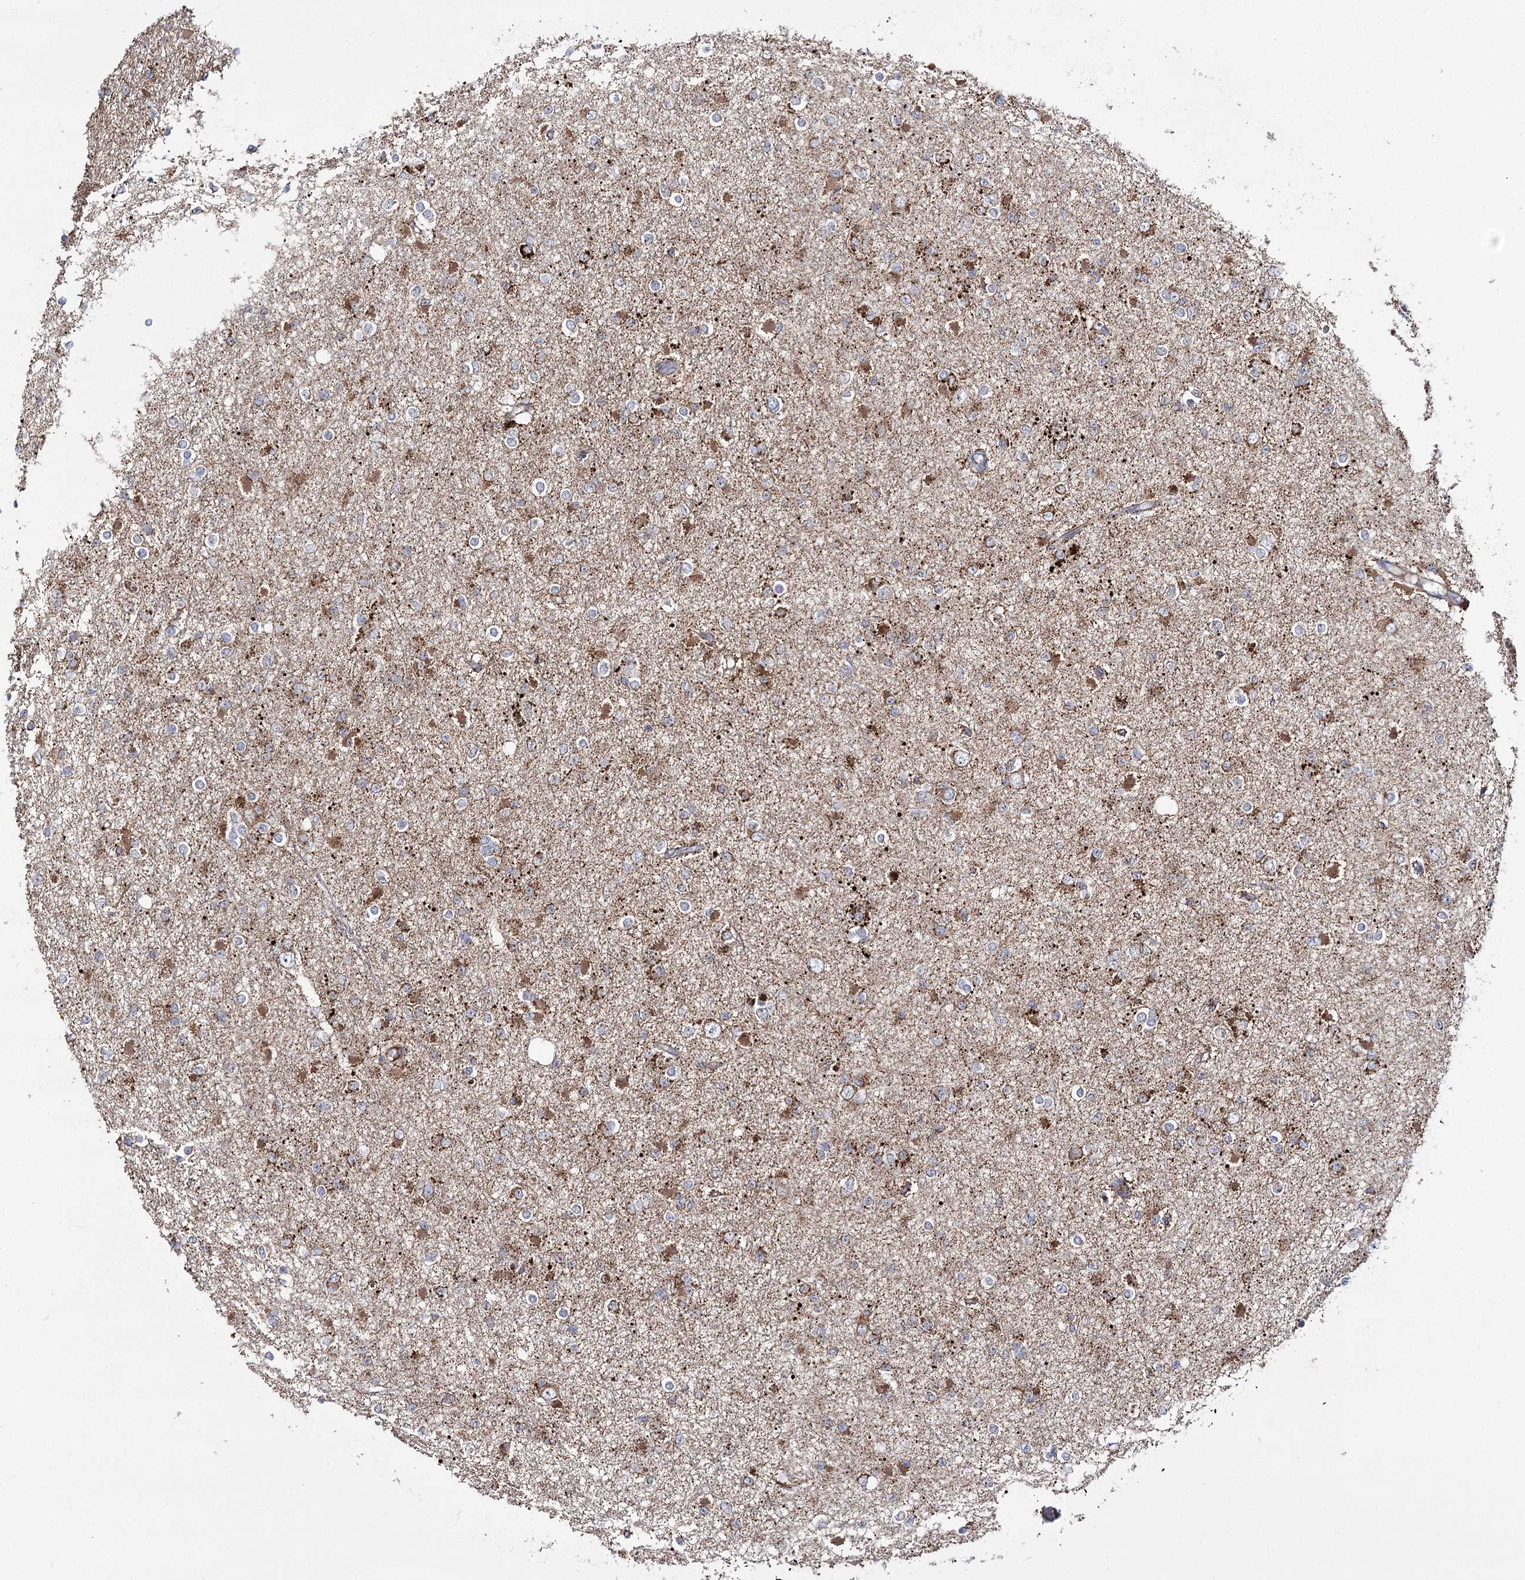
{"staining": {"intensity": "moderate", "quantity": "<25%", "location": "cytoplasmic/membranous"}, "tissue": "glioma", "cell_type": "Tumor cells", "image_type": "cancer", "snomed": [{"axis": "morphology", "description": "Glioma, malignant, Low grade"}, {"axis": "topography", "description": "Brain"}], "caption": "Protein expression analysis of glioma demonstrates moderate cytoplasmic/membranous positivity in approximately <25% of tumor cells.", "gene": "NADK2", "patient": {"sex": "female", "age": 22}}